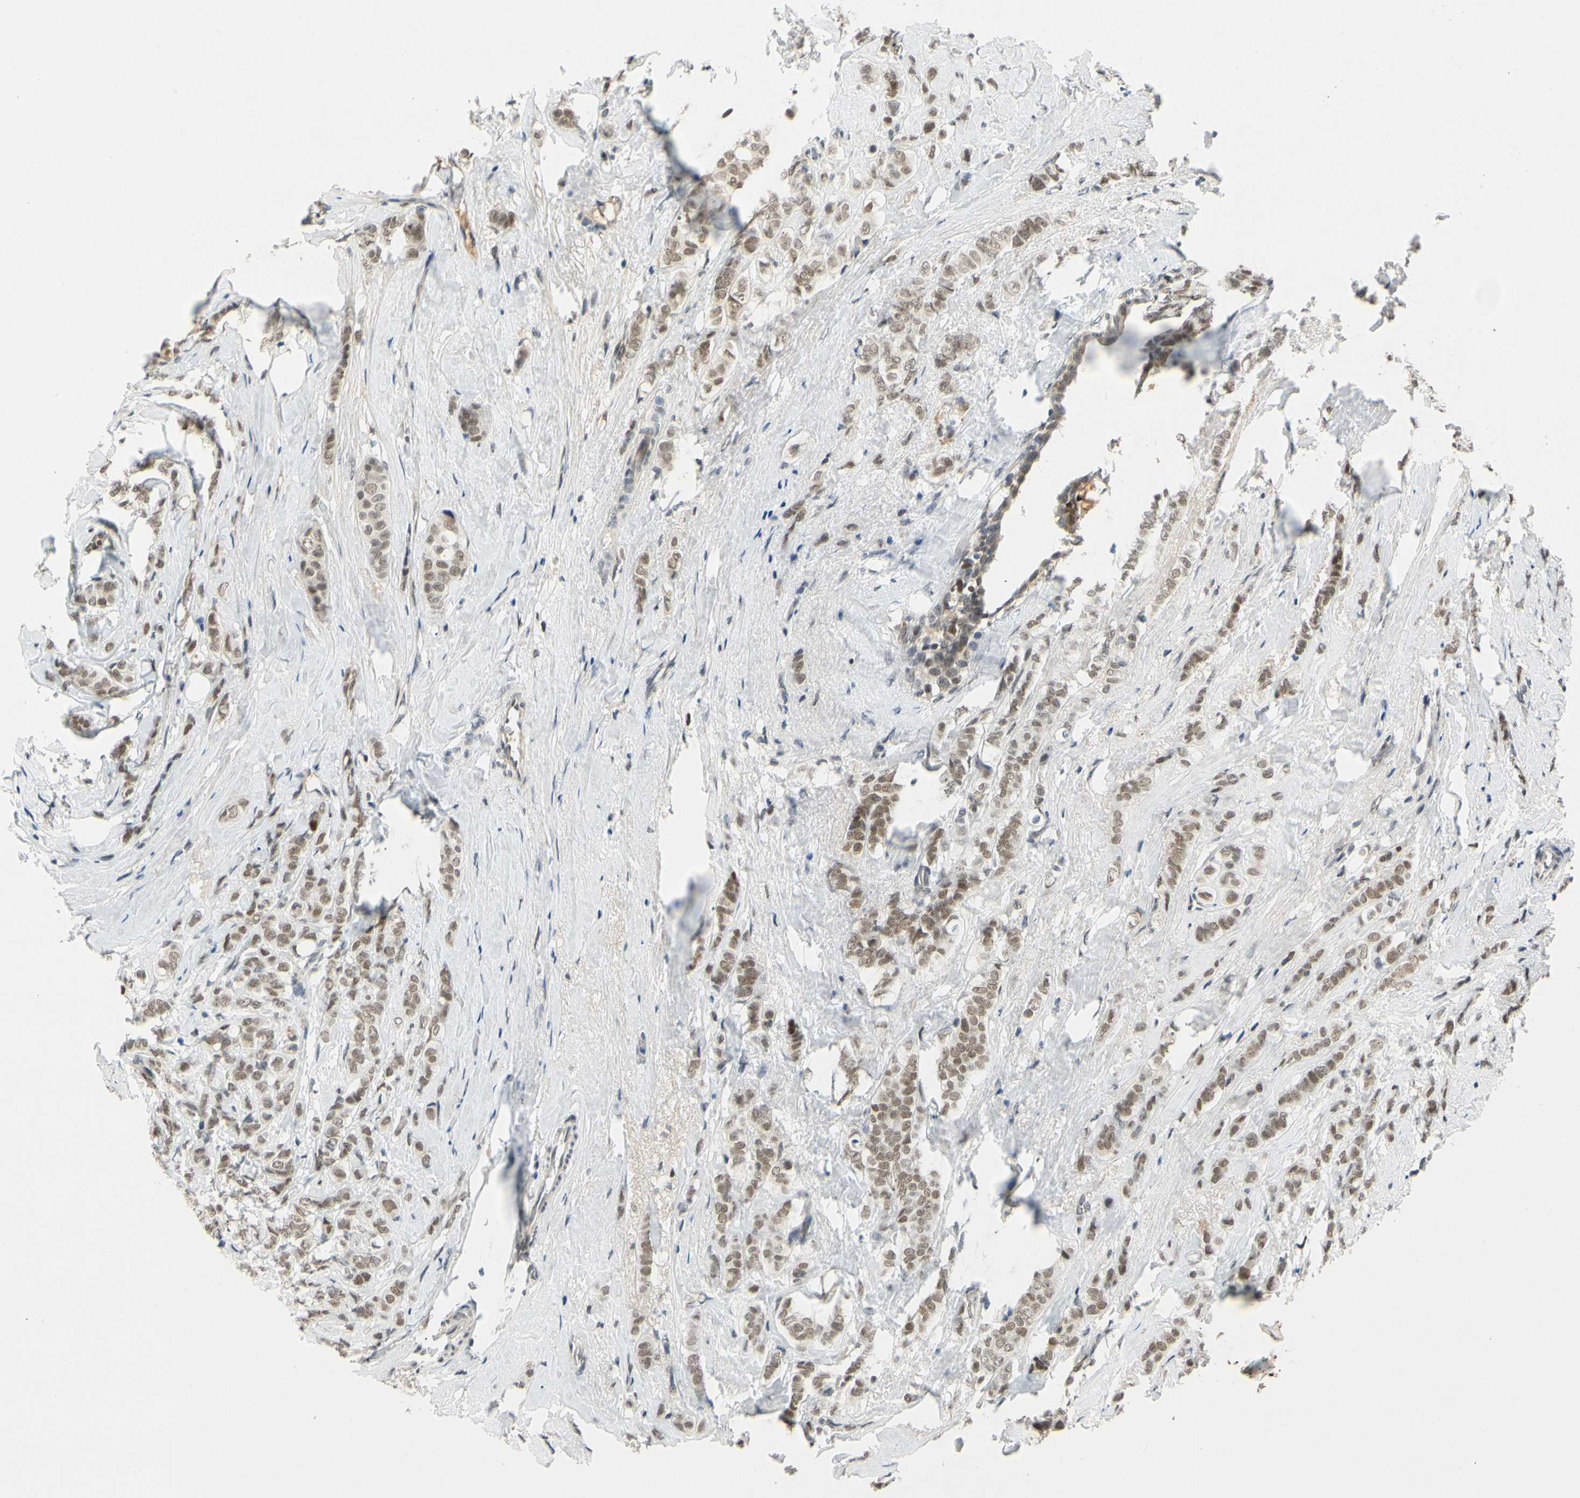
{"staining": {"intensity": "moderate", "quantity": ">75%", "location": "nuclear"}, "tissue": "breast cancer", "cell_type": "Tumor cells", "image_type": "cancer", "snomed": [{"axis": "morphology", "description": "Lobular carcinoma"}, {"axis": "topography", "description": "Breast"}], "caption": "Brown immunohistochemical staining in breast cancer (lobular carcinoma) shows moderate nuclear staining in approximately >75% of tumor cells. The staining is performed using DAB (3,3'-diaminobenzidine) brown chromogen to label protein expression. The nuclei are counter-stained blue using hematoxylin.", "gene": "POGZ", "patient": {"sex": "female", "age": 60}}